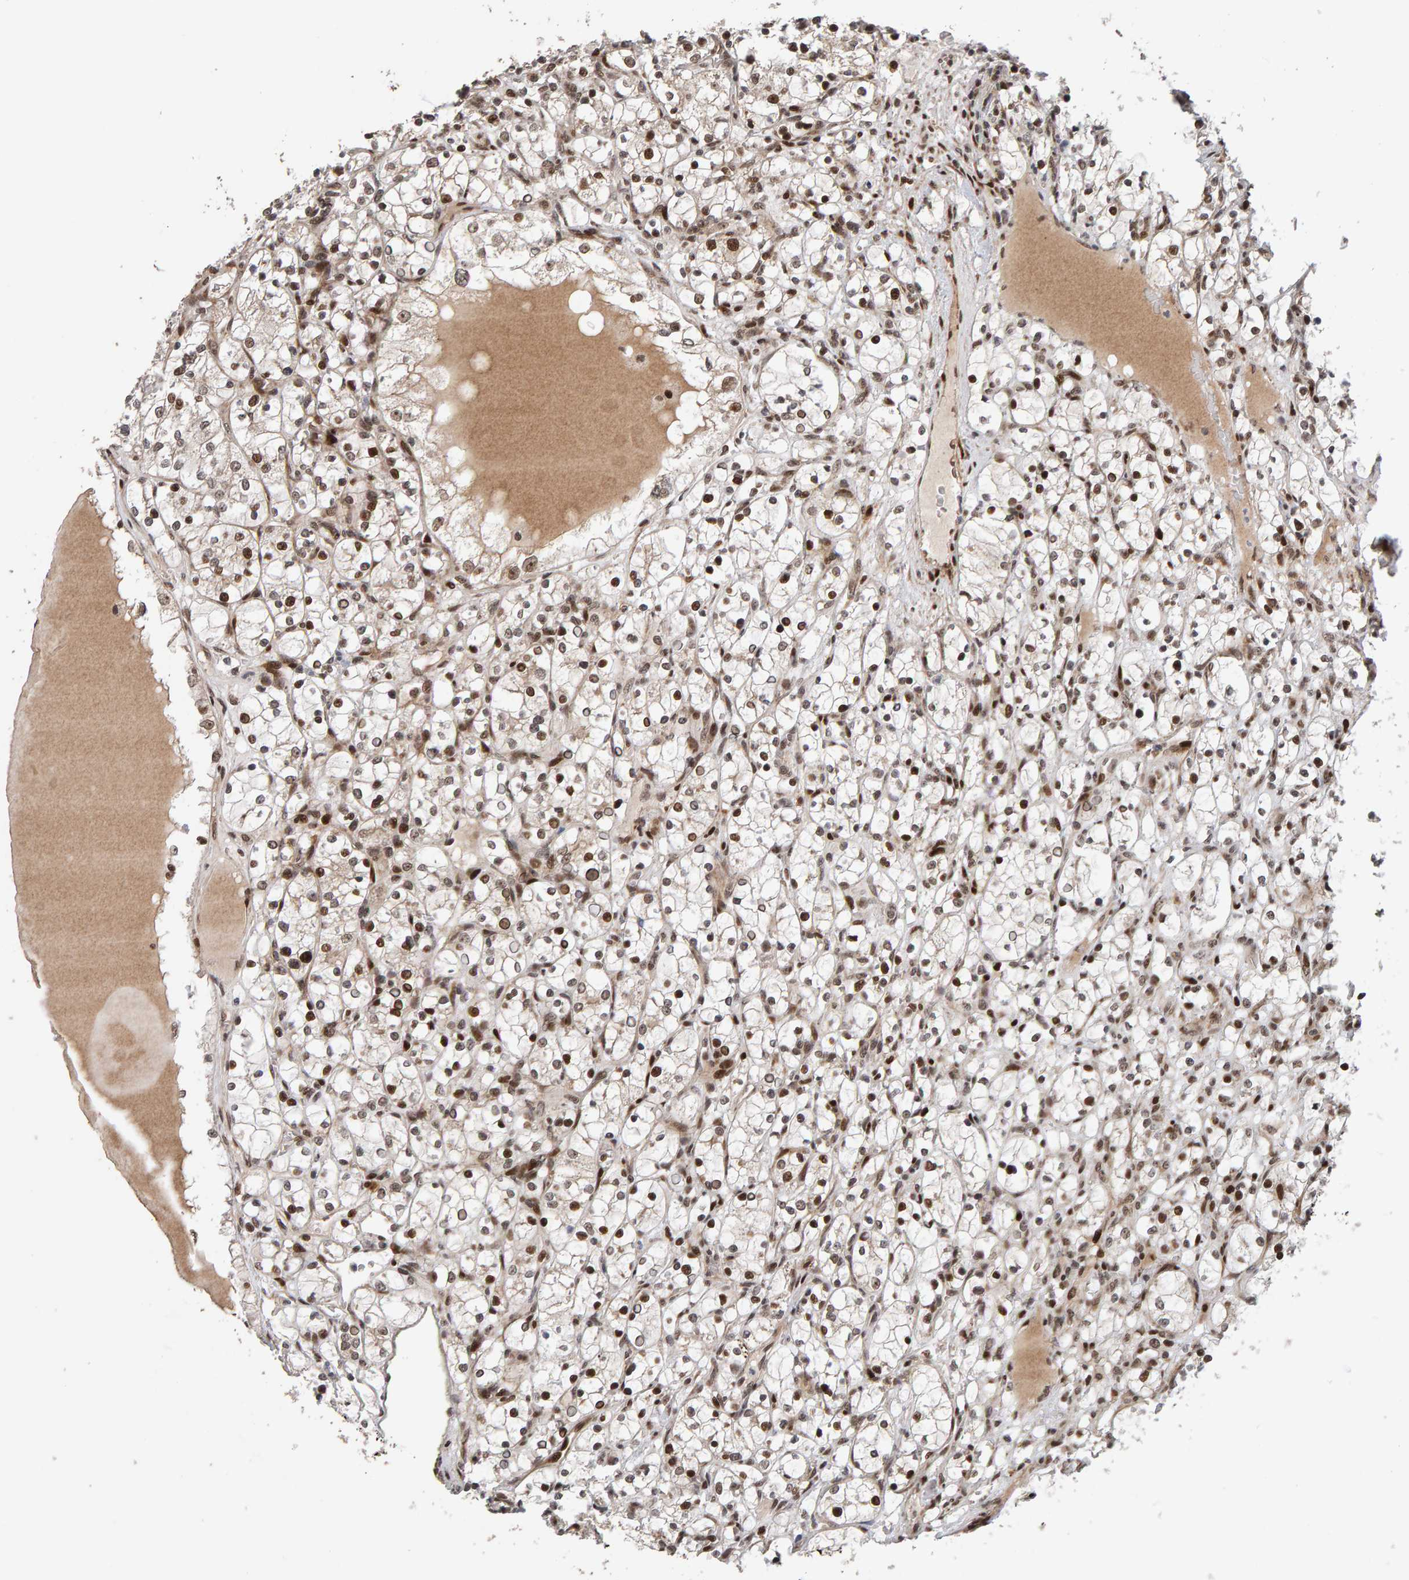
{"staining": {"intensity": "moderate", "quantity": ">75%", "location": "nuclear"}, "tissue": "renal cancer", "cell_type": "Tumor cells", "image_type": "cancer", "snomed": [{"axis": "morphology", "description": "Adenocarcinoma, NOS"}, {"axis": "topography", "description": "Kidney"}], "caption": "Moderate nuclear positivity for a protein is appreciated in approximately >75% of tumor cells of renal cancer (adenocarcinoma) using immunohistochemistry.", "gene": "CHD4", "patient": {"sex": "female", "age": 69}}